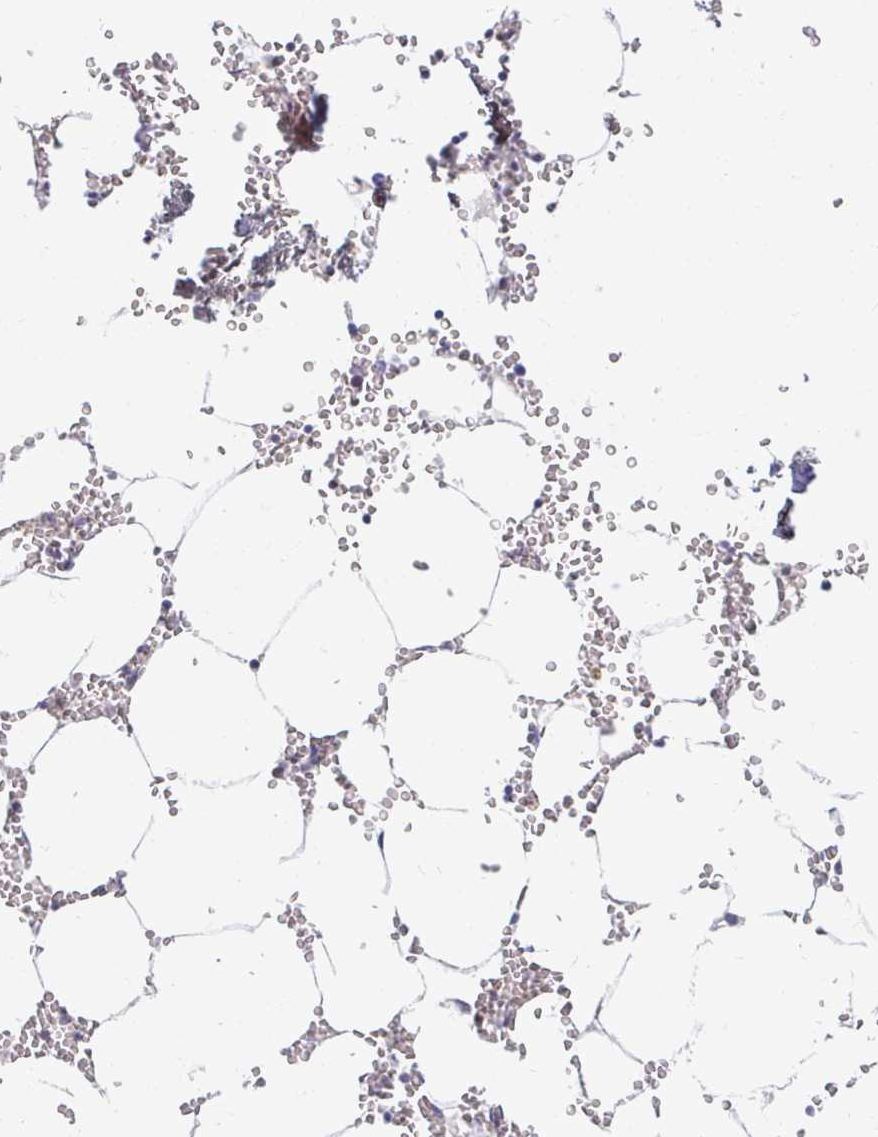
{"staining": {"intensity": "negative", "quantity": "none", "location": "none"}, "tissue": "bone marrow", "cell_type": "Hematopoietic cells", "image_type": "normal", "snomed": [{"axis": "morphology", "description": "Normal tissue, NOS"}, {"axis": "topography", "description": "Bone marrow"}], "caption": "IHC photomicrograph of unremarkable bone marrow: human bone marrow stained with DAB (3,3'-diaminobenzidine) demonstrates no significant protein positivity in hematopoietic cells.", "gene": "DDN", "patient": {"sex": "male", "age": 54}}